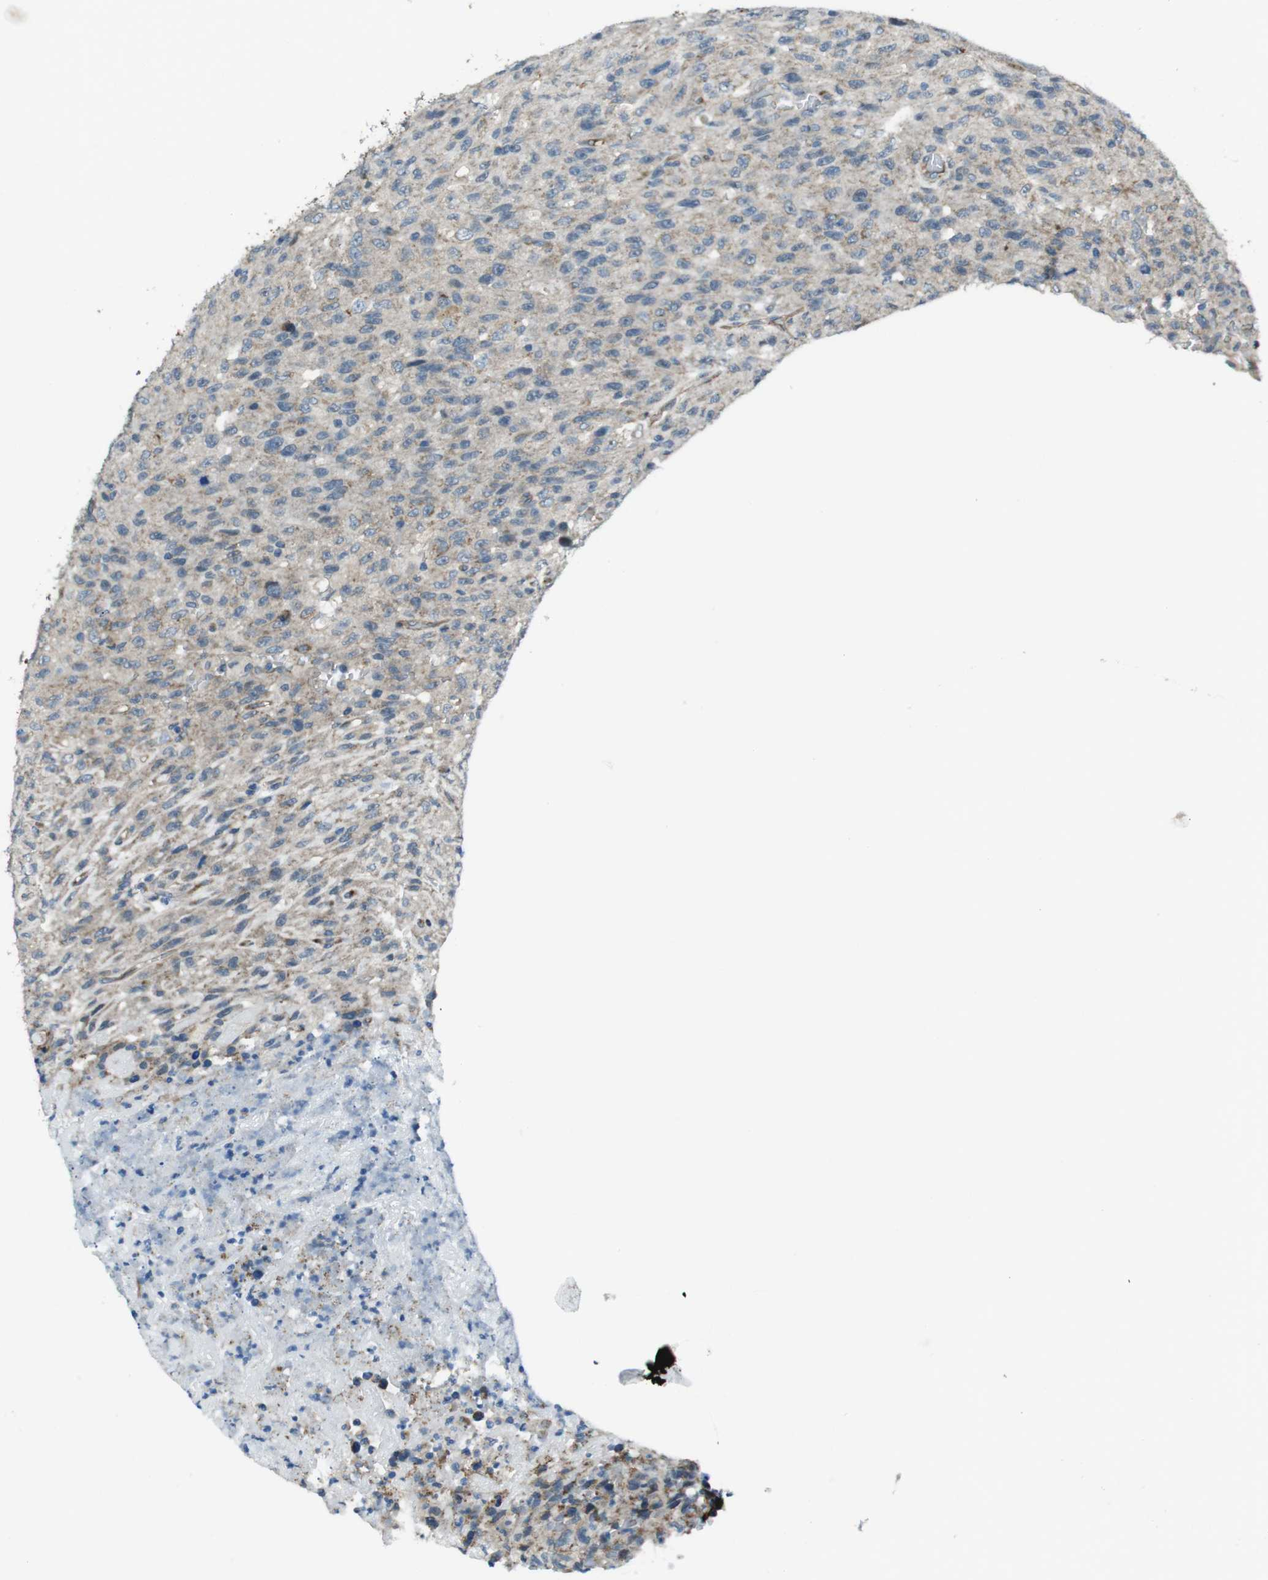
{"staining": {"intensity": "weak", "quantity": ">75%", "location": "cytoplasmic/membranous"}, "tissue": "urothelial cancer", "cell_type": "Tumor cells", "image_type": "cancer", "snomed": [{"axis": "morphology", "description": "Urothelial carcinoma, High grade"}, {"axis": "topography", "description": "Urinary bladder"}], "caption": "IHC (DAB) staining of high-grade urothelial carcinoma exhibits weak cytoplasmic/membranous protein staining in approximately >75% of tumor cells. The staining was performed using DAB (3,3'-diaminobenzidine), with brown indicating positive protein expression. Nuclei are stained blue with hematoxylin.", "gene": "FAM174B", "patient": {"sex": "male", "age": 66}}